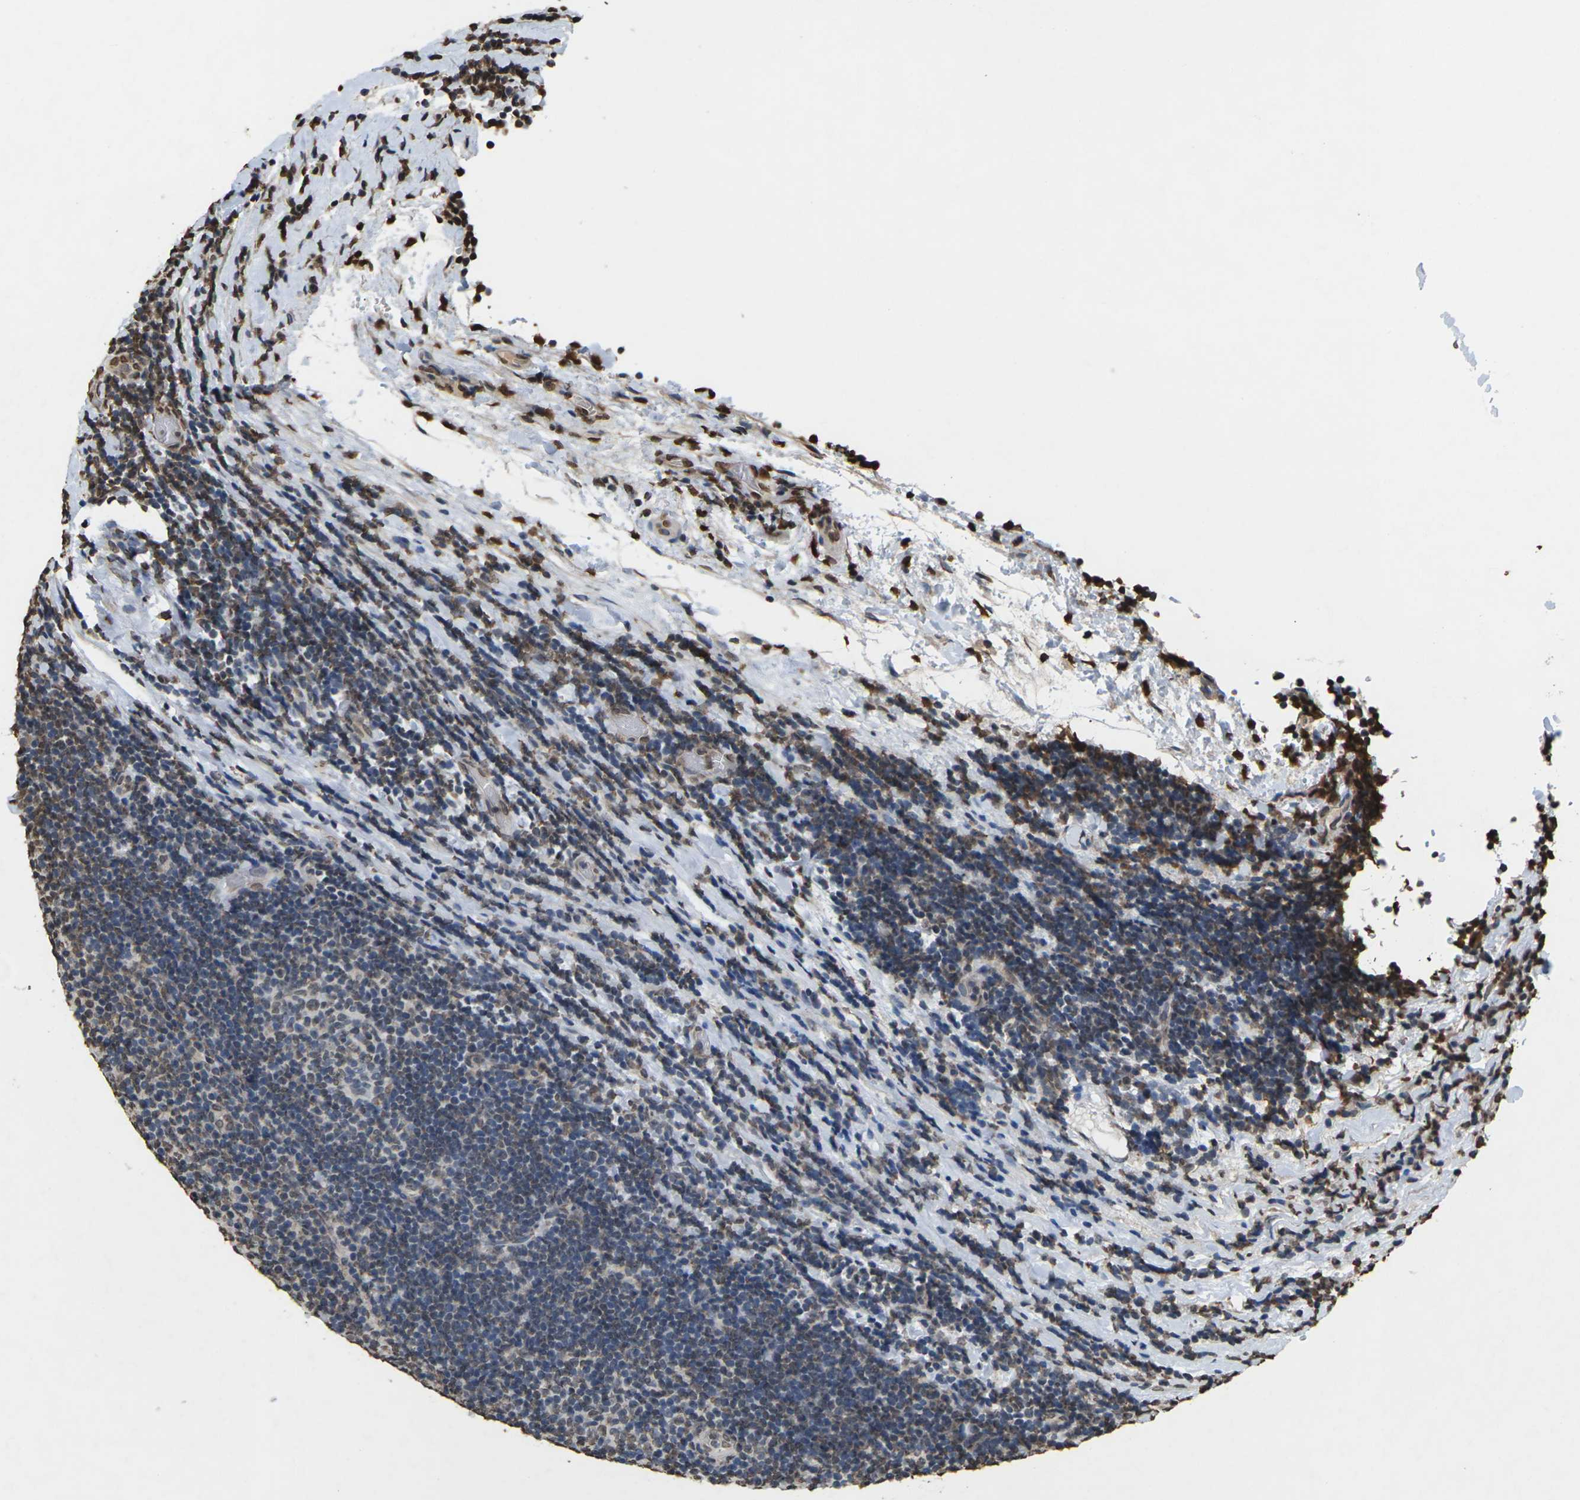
{"staining": {"intensity": "weak", "quantity": "25%-75%", "location": "nuclear"}, "tissue": "lymphoma", "cell_type": "Tumor cells", "image_type": "cancer", "snomed": [{"axis": "morphology", "description": "Malignant lymphoma, non-Hodgkin's type, Low grade"}, {"axis": "topography", "description": "Lymph node"}], "caption": "Tumor cells exhibit low levels of weak nuclear positivity in about 25%-75% of cells in malignant lymphoma, non-Hodgkin's type (low-grade).", "gene": "EMSY", "patient": {"sex": "male", "age": 83}}